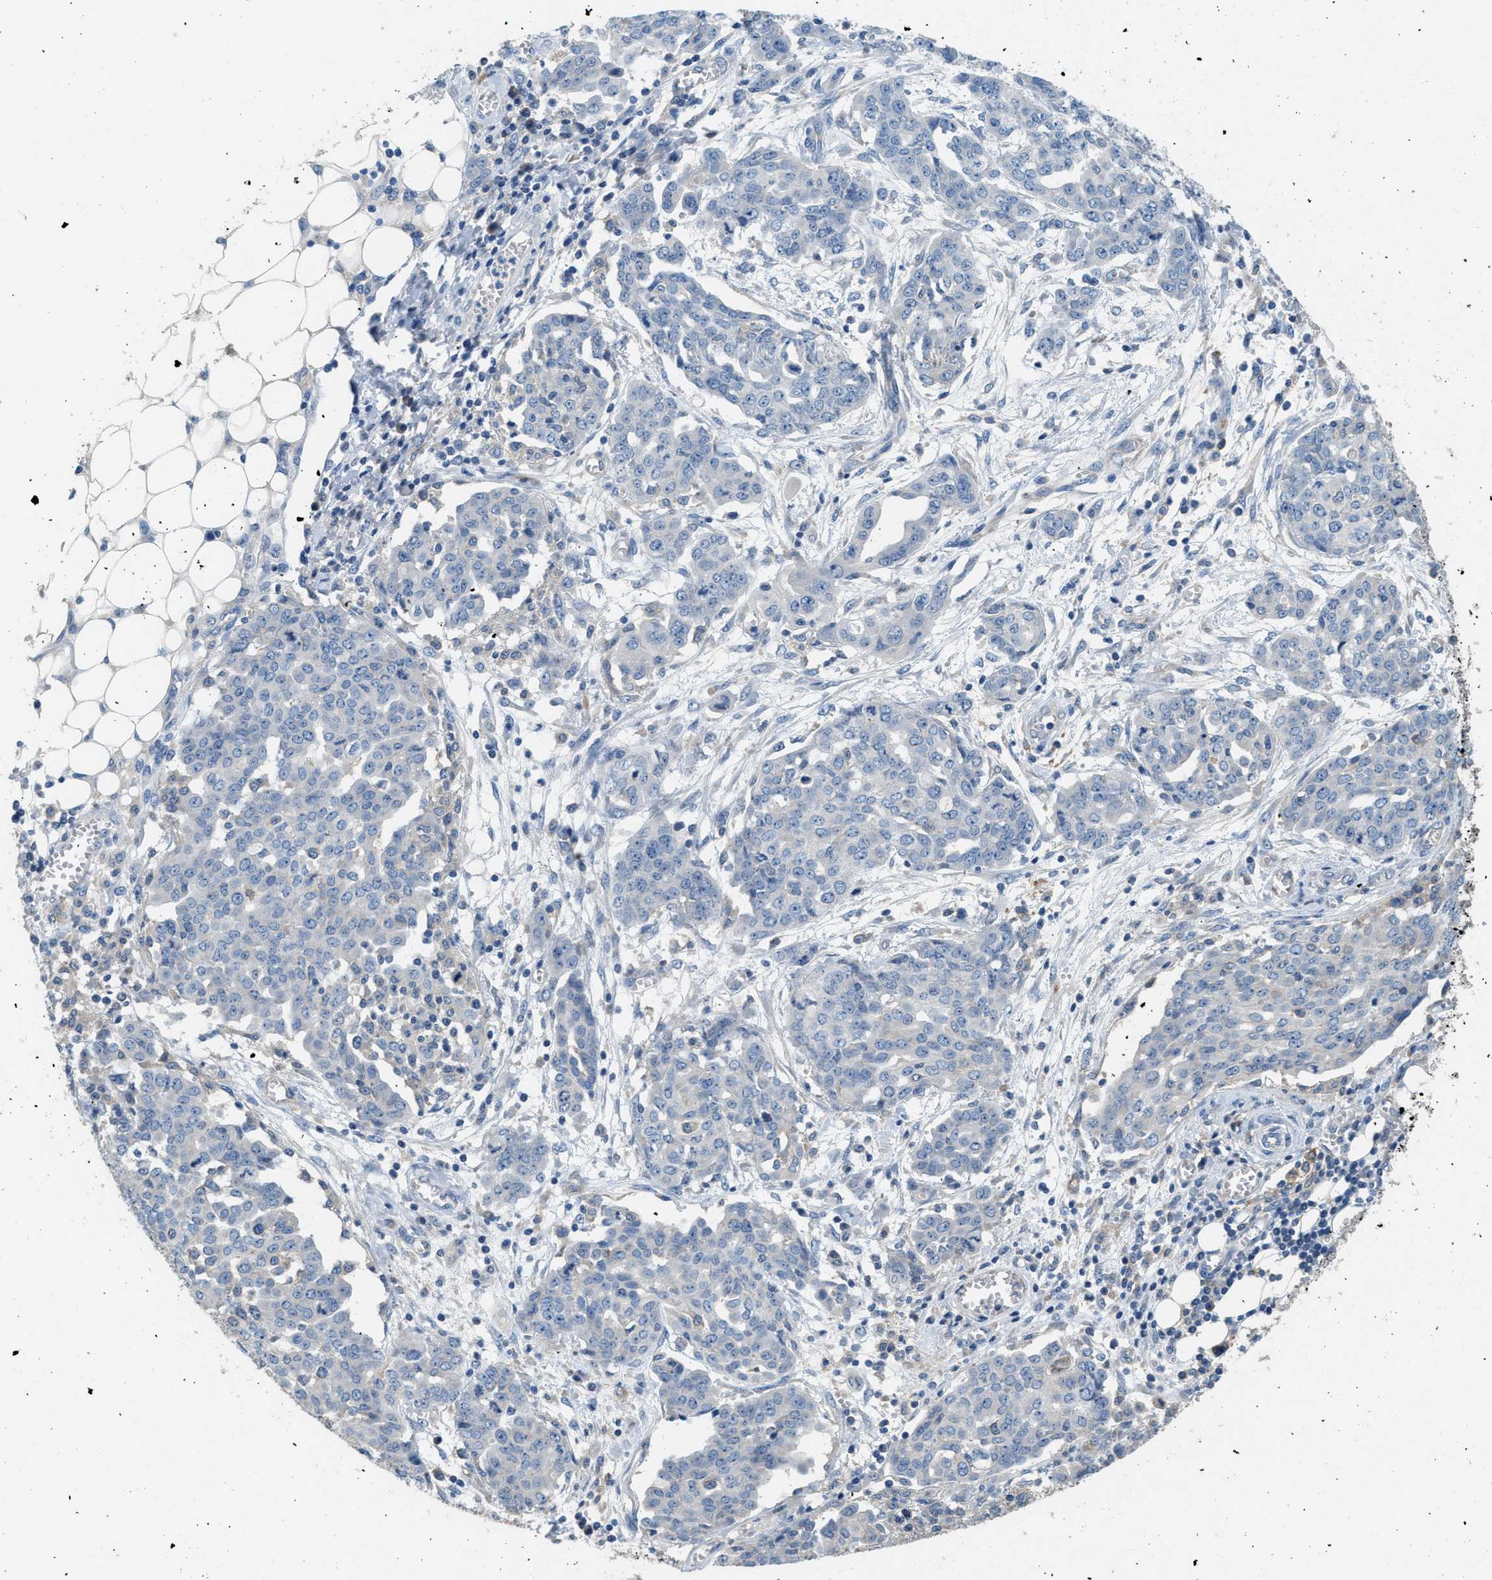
{"staining": {"intensity": "negative", "quantity": "none", "location": "none"}, "tissue": "ovarian cancer", "cell_type": "Tumor cells", "image_type": "cancer", "snomed": [{"axis": "morphology", "description": "Cystadenocarcinoma, serous, NOS"}, {"axis": "topography", "description": "Soft tissue"}, {"axis": "topography", "description": "Ovary"}], "caption": "Image shows no significant protein positivity in tumor cells of ovarian cancer (serous cystadenocarcinoma).", "gene": "DGKE", "patient": {"sex": "female", "age": 57}}